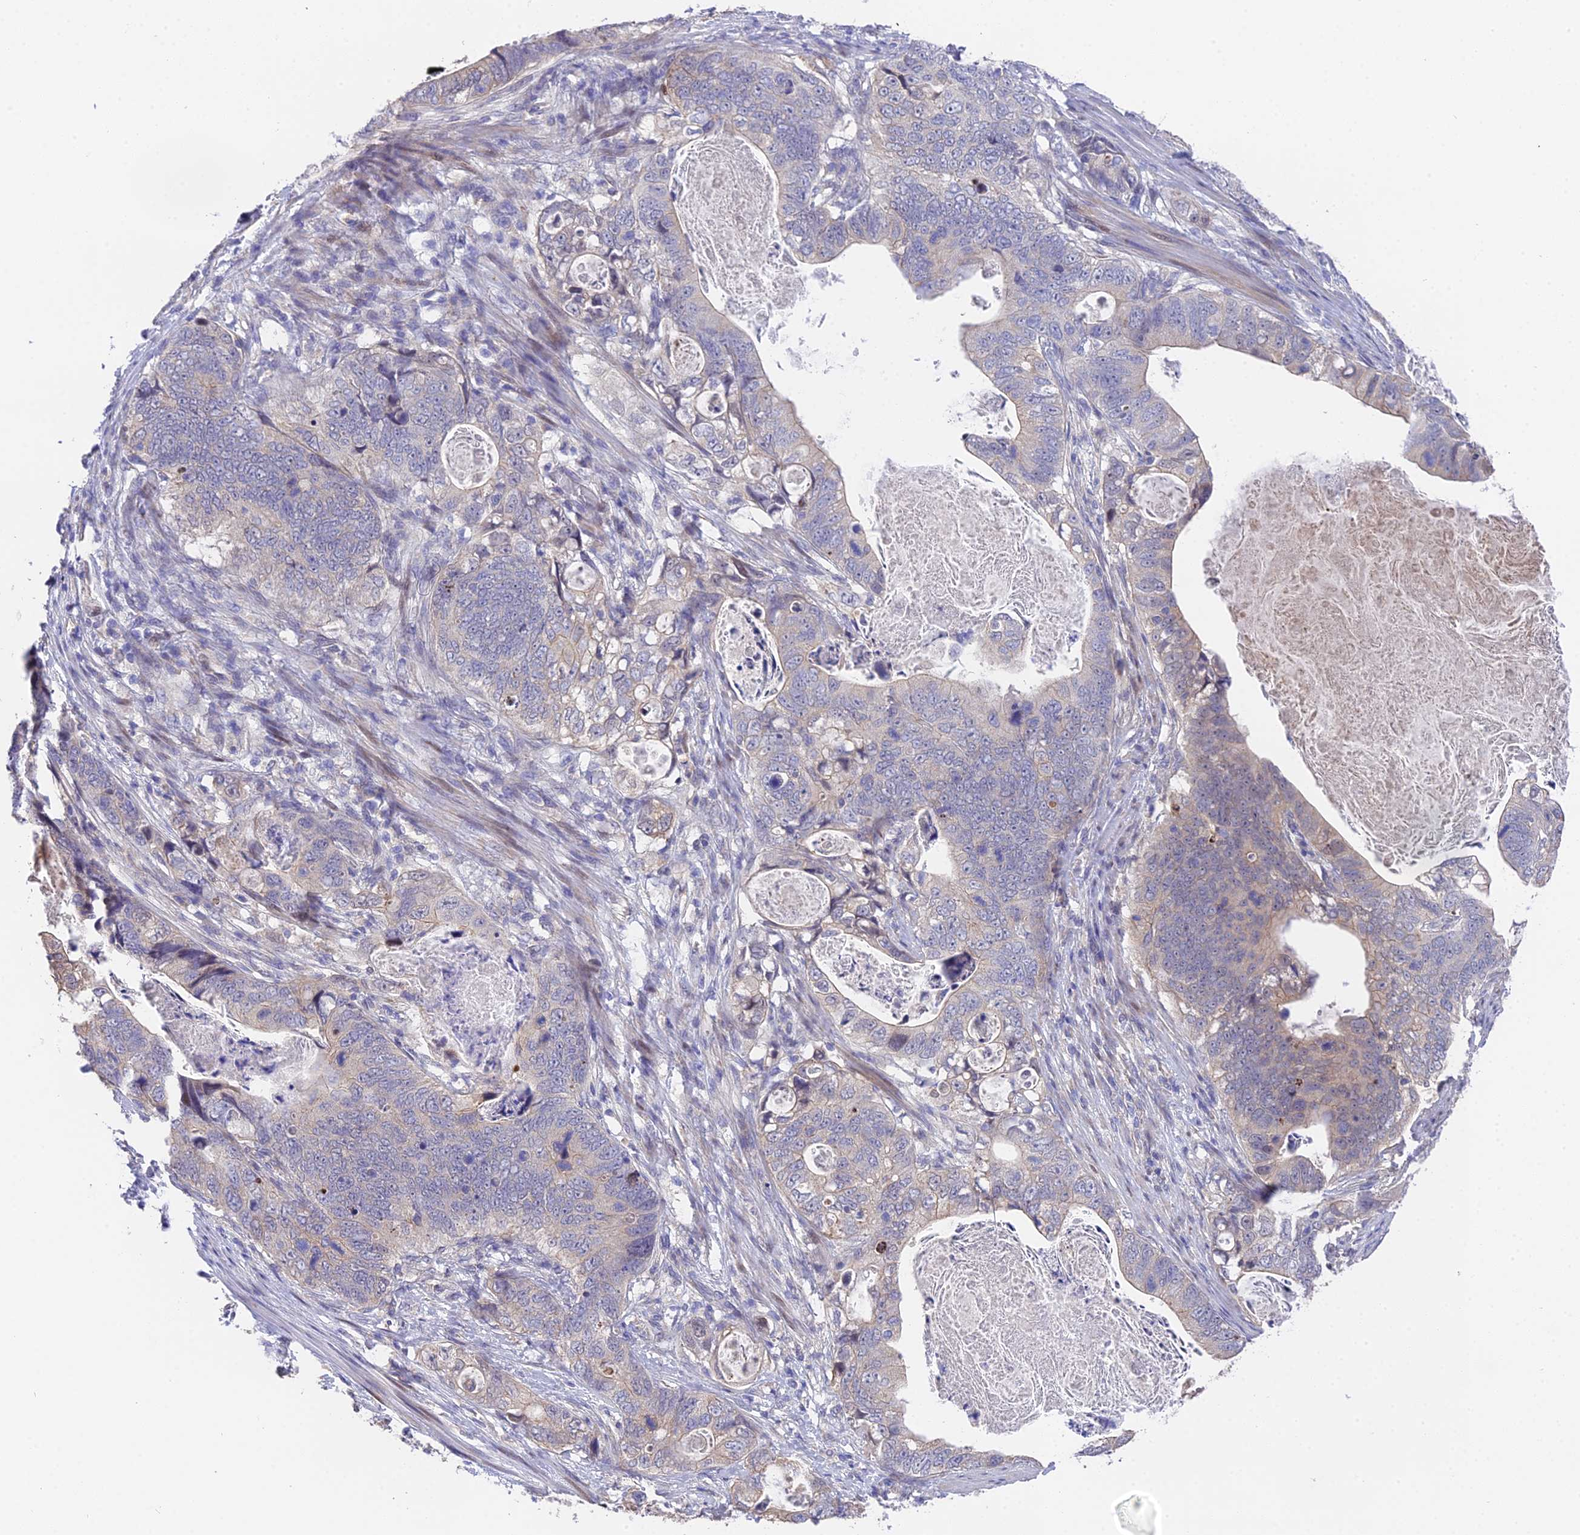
{"staining": {"intensity": "negative", "quantity": "none", "location": "none"}, "tissue": "stomach cancer", "cell_type": "Tumor cells", "image_type": "cancer", "snomed": [{"axis": "morphology", "description": "Normal tissue, NOS"}, {"axis": "morphology", "description": "Adenocarcinoma, NOS"}, {"axis": "topography", "description": "Stomach"}], "caption": "Immunohistochemical staining of stomach cancer displays no significant expression in tumor cells.", "gene": "PUS10", "patient": {"sex": "female", "age": 89}}